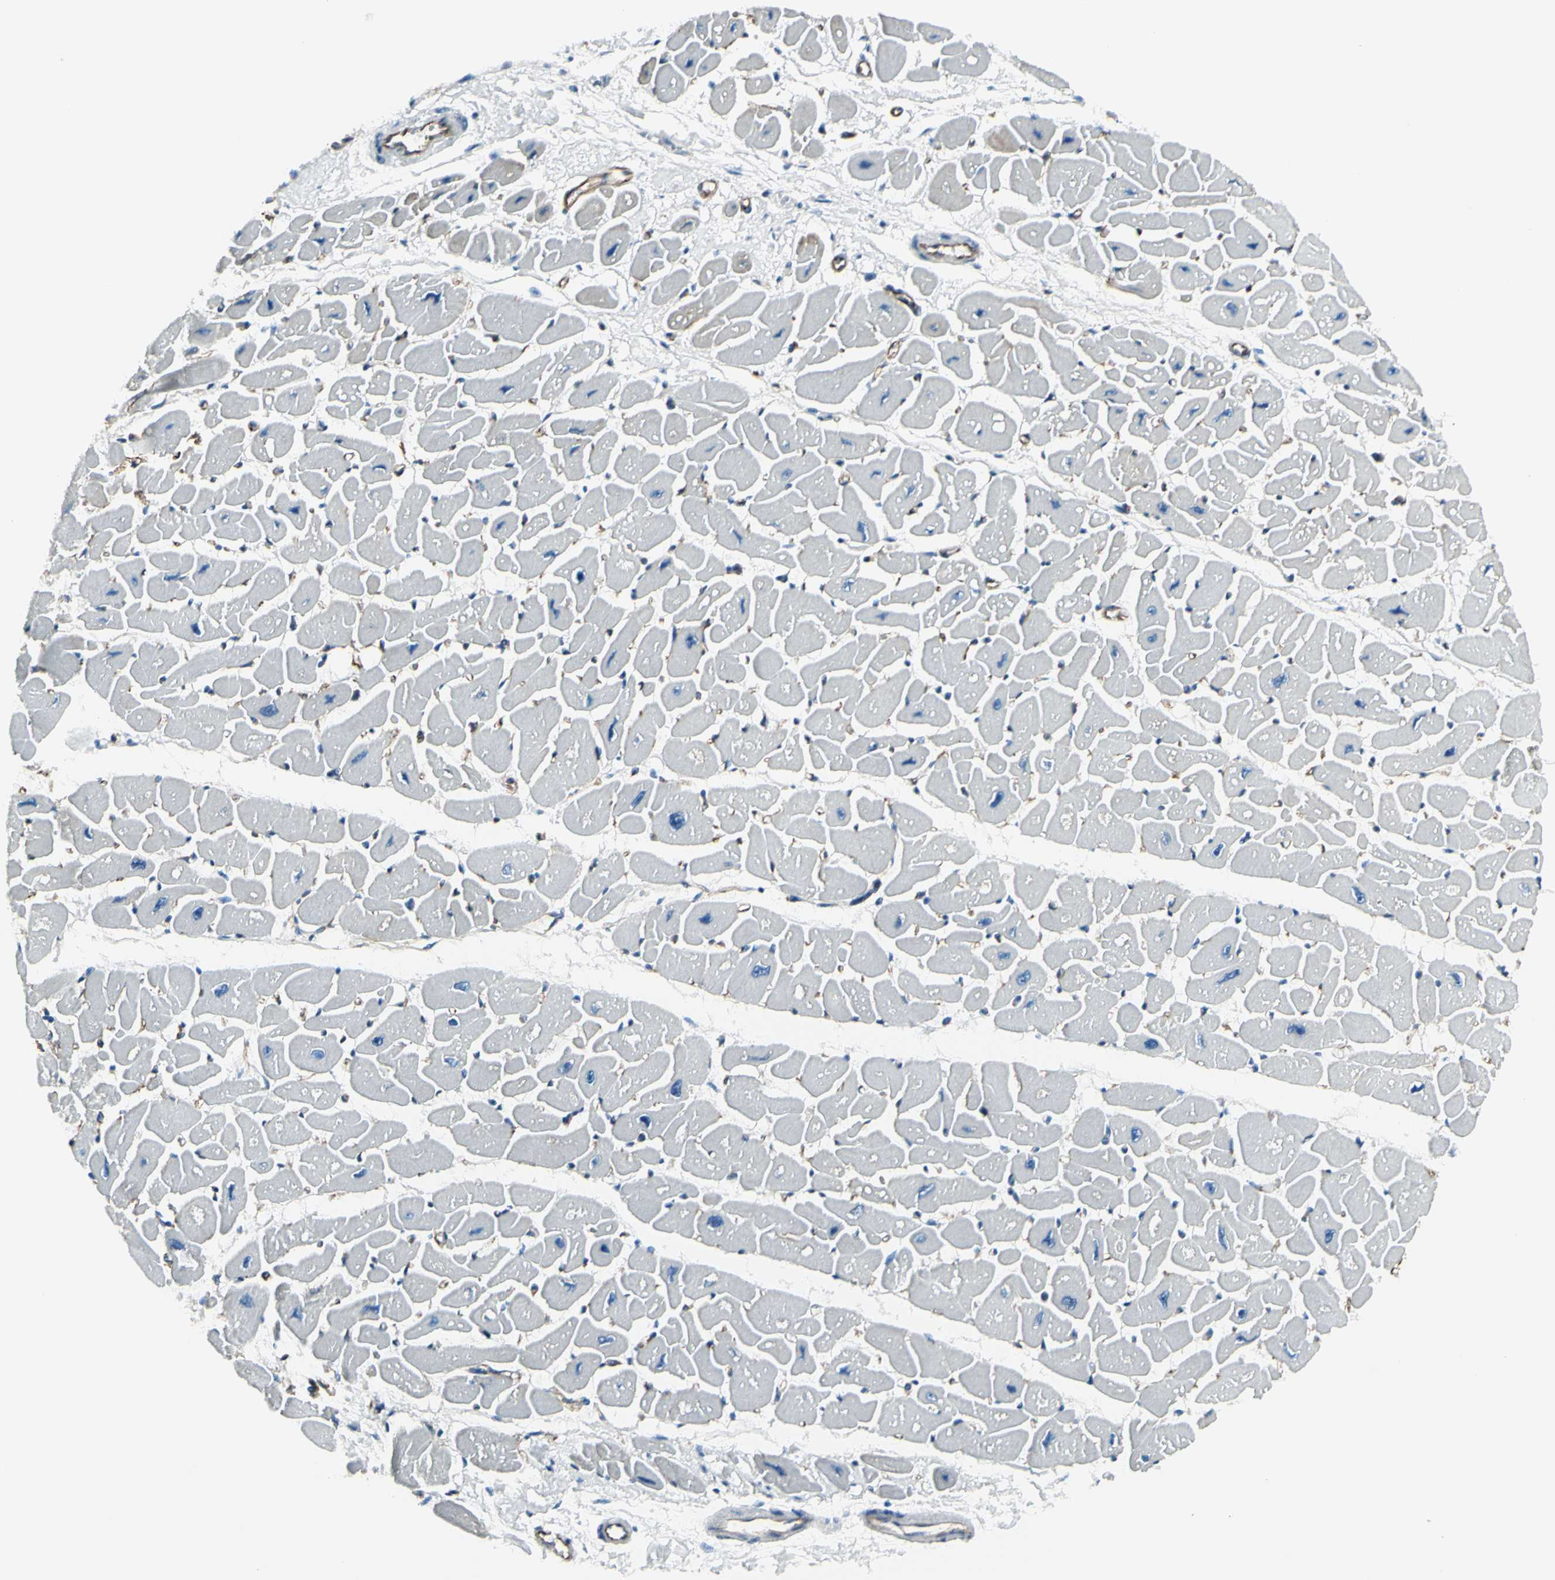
{"staining": {"intensity": "negative", "quantity": "none", "location": "none"}, "tissue": "heart muscle", "cell_type": "Cardiomyocytes", "image_type": "normal", "snomed": [{"axis": "morphology", "description": "Normal tissue, NOS"}, {"axis": "topography", "description": "Heart"}], "caption": "This is an immunohistochemistry histopathology image of normal human heart muscle. There is no staining in cardiomyocytes.", "gene": "PTH2R", "patient": {"sex": "female", "age": 54}}